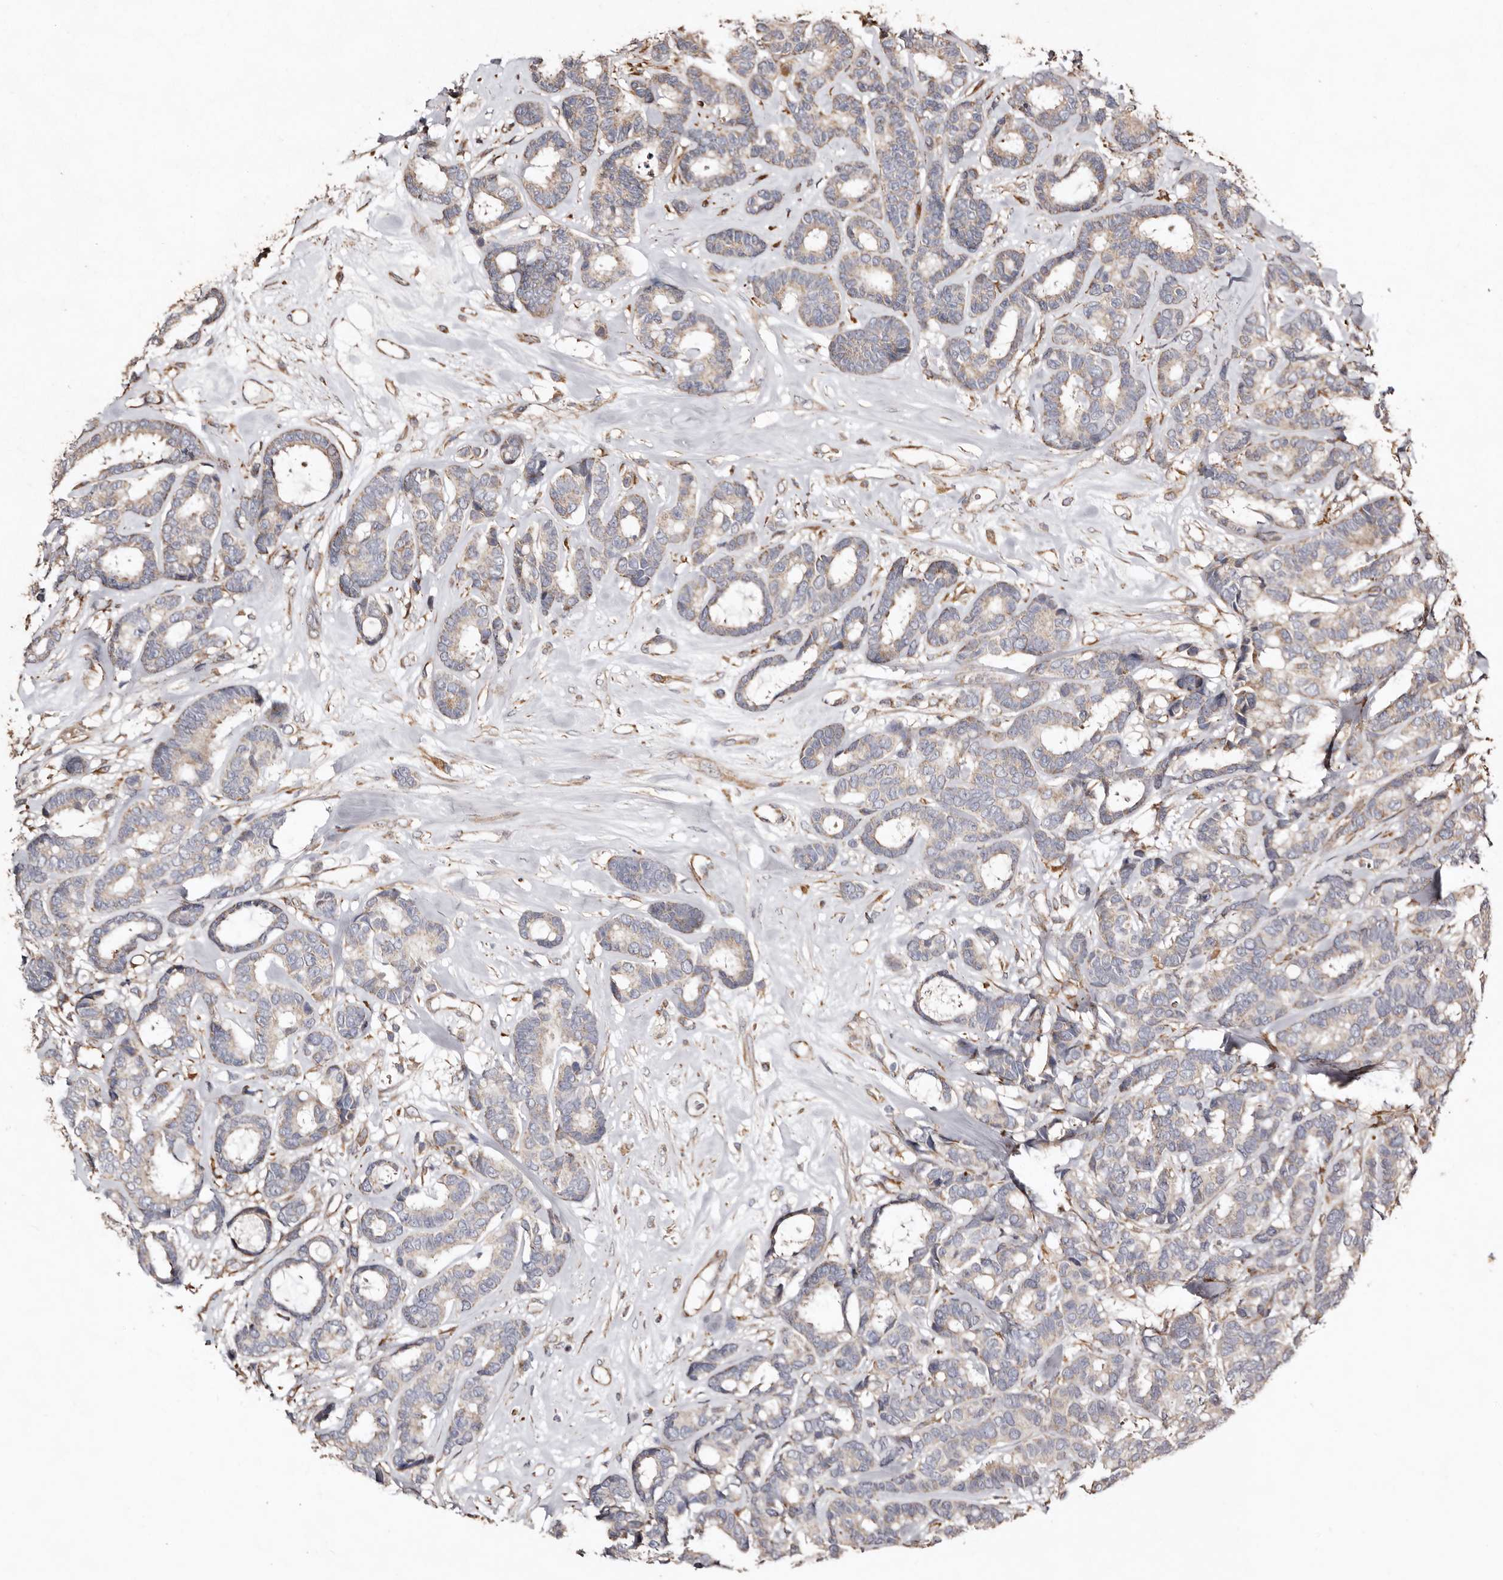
{"staining": {"intensity": "moderate", "quantity": "25%-75%", "location": "cytoplasmic/membranous"}, "tissue": "breast cancer", "cell_type": "Tumor cells", "image_type": "cancer", "snomed": [{"axis": "morphology", "description": "Duct carcinoma"}, {"axis": "topography", "description": "Breast"}], "caption": "A histopathology image of human breast cancer stained for a protein reveals moderate cytoplasmic/membranous brown staining in tumor cells. (DAB = brown stain, brightfield microscopy at high magnification).", "gene": "MACC1", "patient": {"sex": "female", "age": 87}}